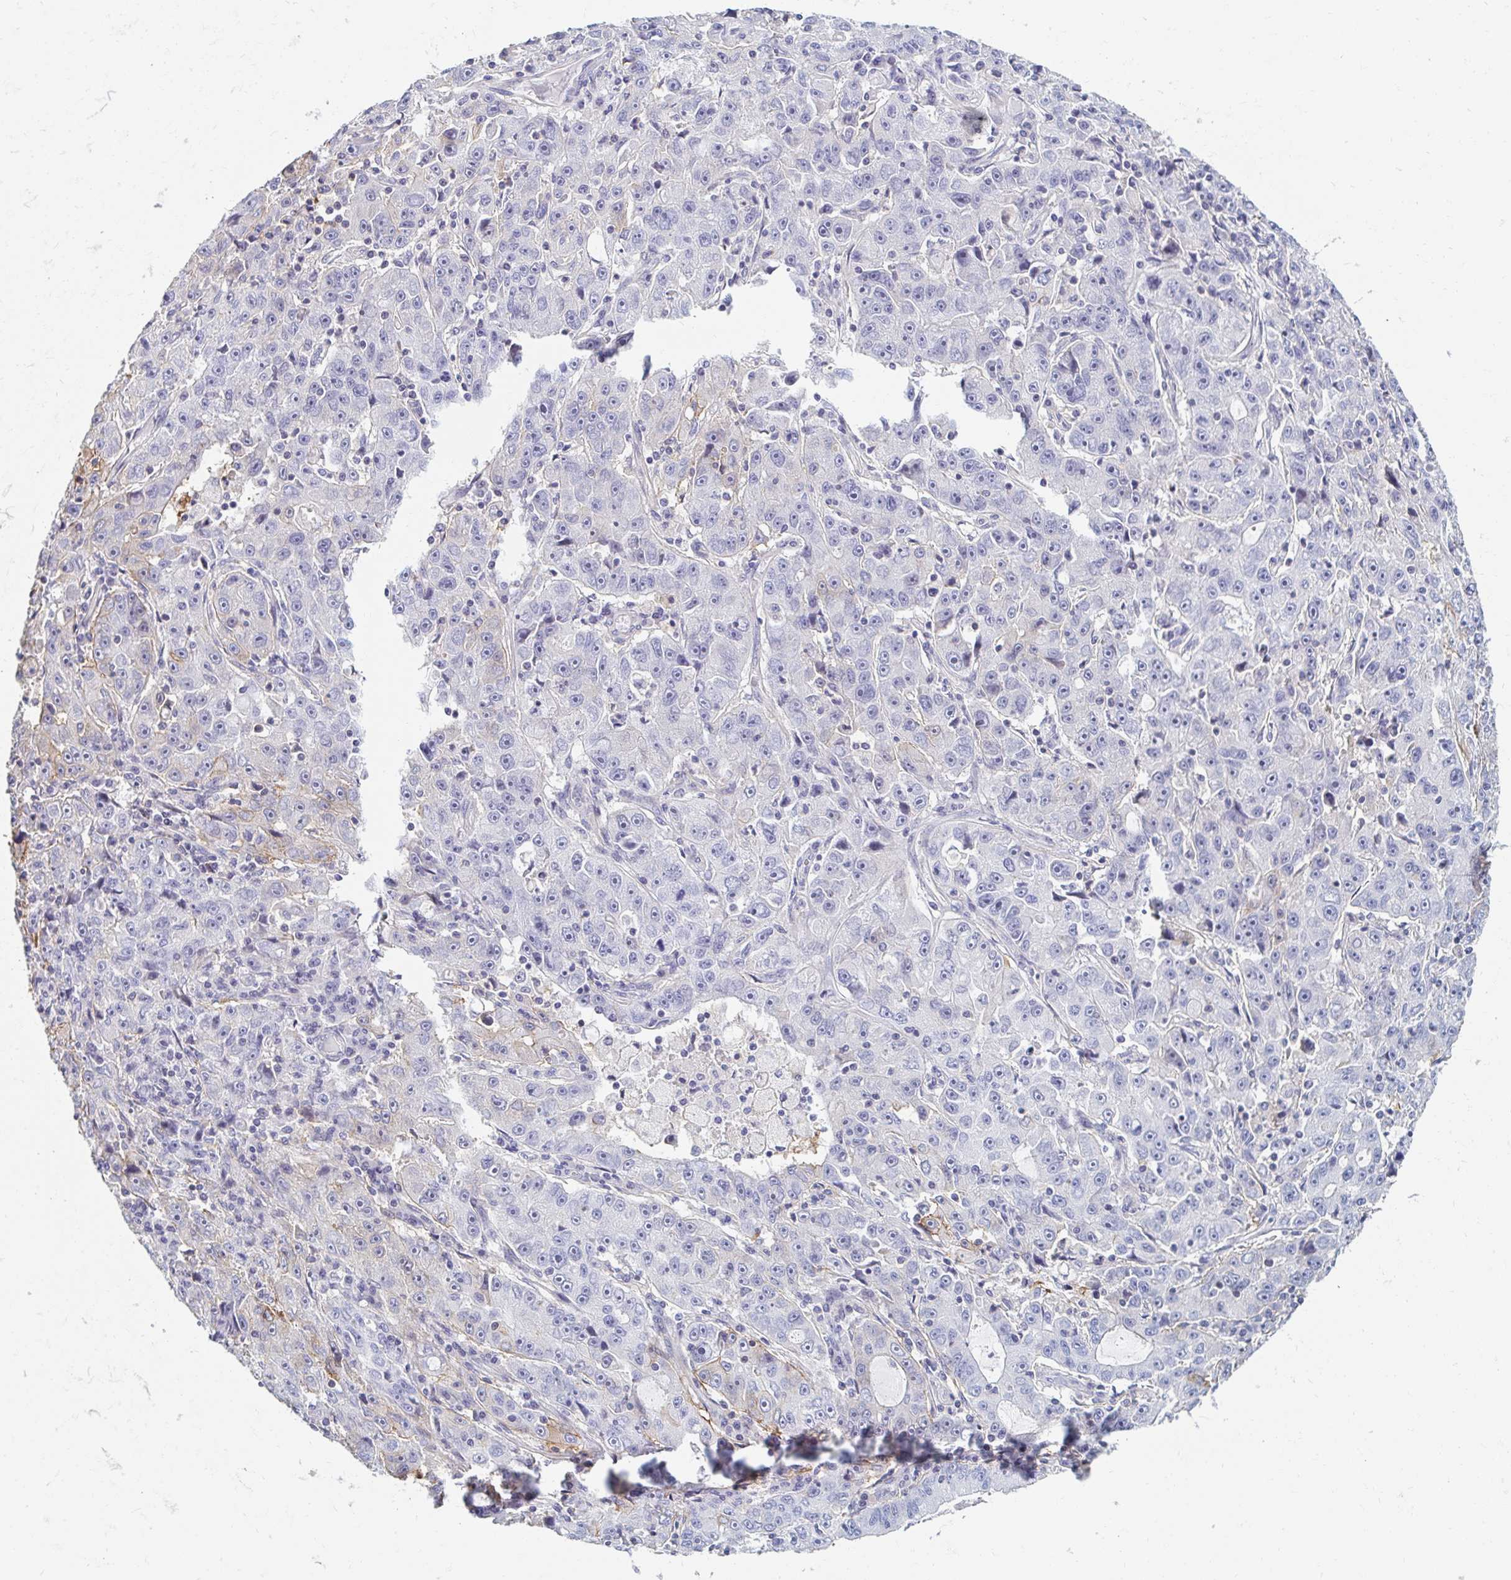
{"staining": {"intensity": "negative", "quantity": "none", "location": "none"}, "tissue": "lung cancer", "cell_type": "Tumor cells", "image_type": "cancer", "snomed": [{"axis": "morphology", "description": "Normal morphology"}, {"axis": "morphology", "description": "Adenocarcinoma, NOS"}, {"axis": "topography", "description": "Lymph node"}, {"axis": "topography", "description": "Lung"}], "caption": "This histopathology image is of lung cancer stained with immunohistochemistry (IHC) to label a protein in brown with the nuclei are counter-stained blue. There is no positivity in tumor cells.", "gene": "MYLK2", "patient": {"sex": "female", "age": 57}}